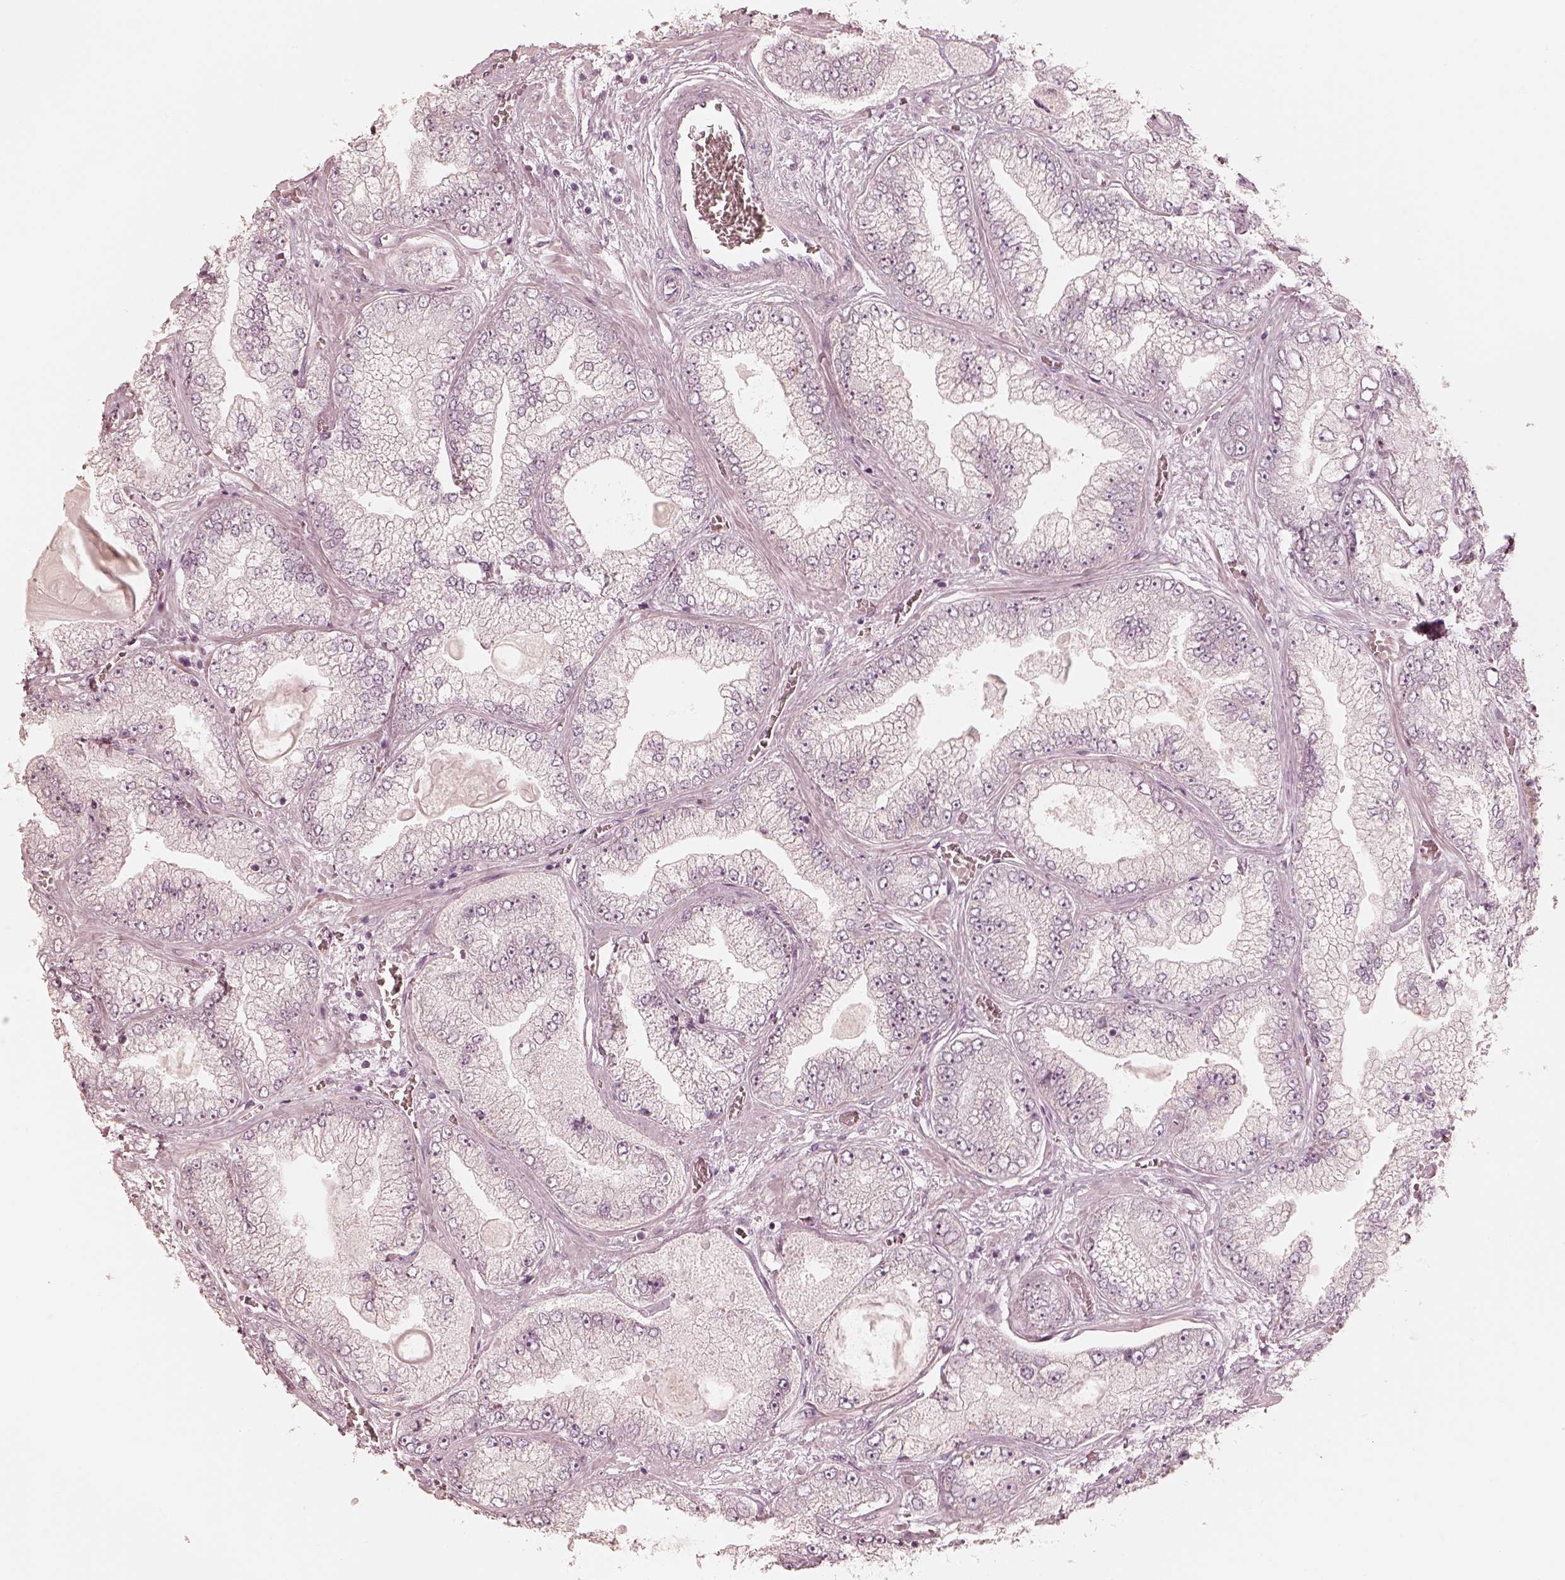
{"staining": {"intensity": "negative", "quantity": "none", "location": "none"}, "tissue": "prostate cancer", "cell_type": "Tumor cells", "image_type": "cancer", "snomed": [{"axis": "morphology", "description": "Adenocarcinoma, Low grade"}, {"axis": "topography", "description": "Prostate"}], "caption": "Histopathology image shows no significant protein positivity in tumor cells of prostate adenocarcinoma (low-grade). The staining was performed using DAB to visualize the protein expression in brown, while the nuclei were stained in blue with hematoxylin (Magnification: 20x).", "gene": "CALR3", "patient": {"sex": "male", "age": 57}}